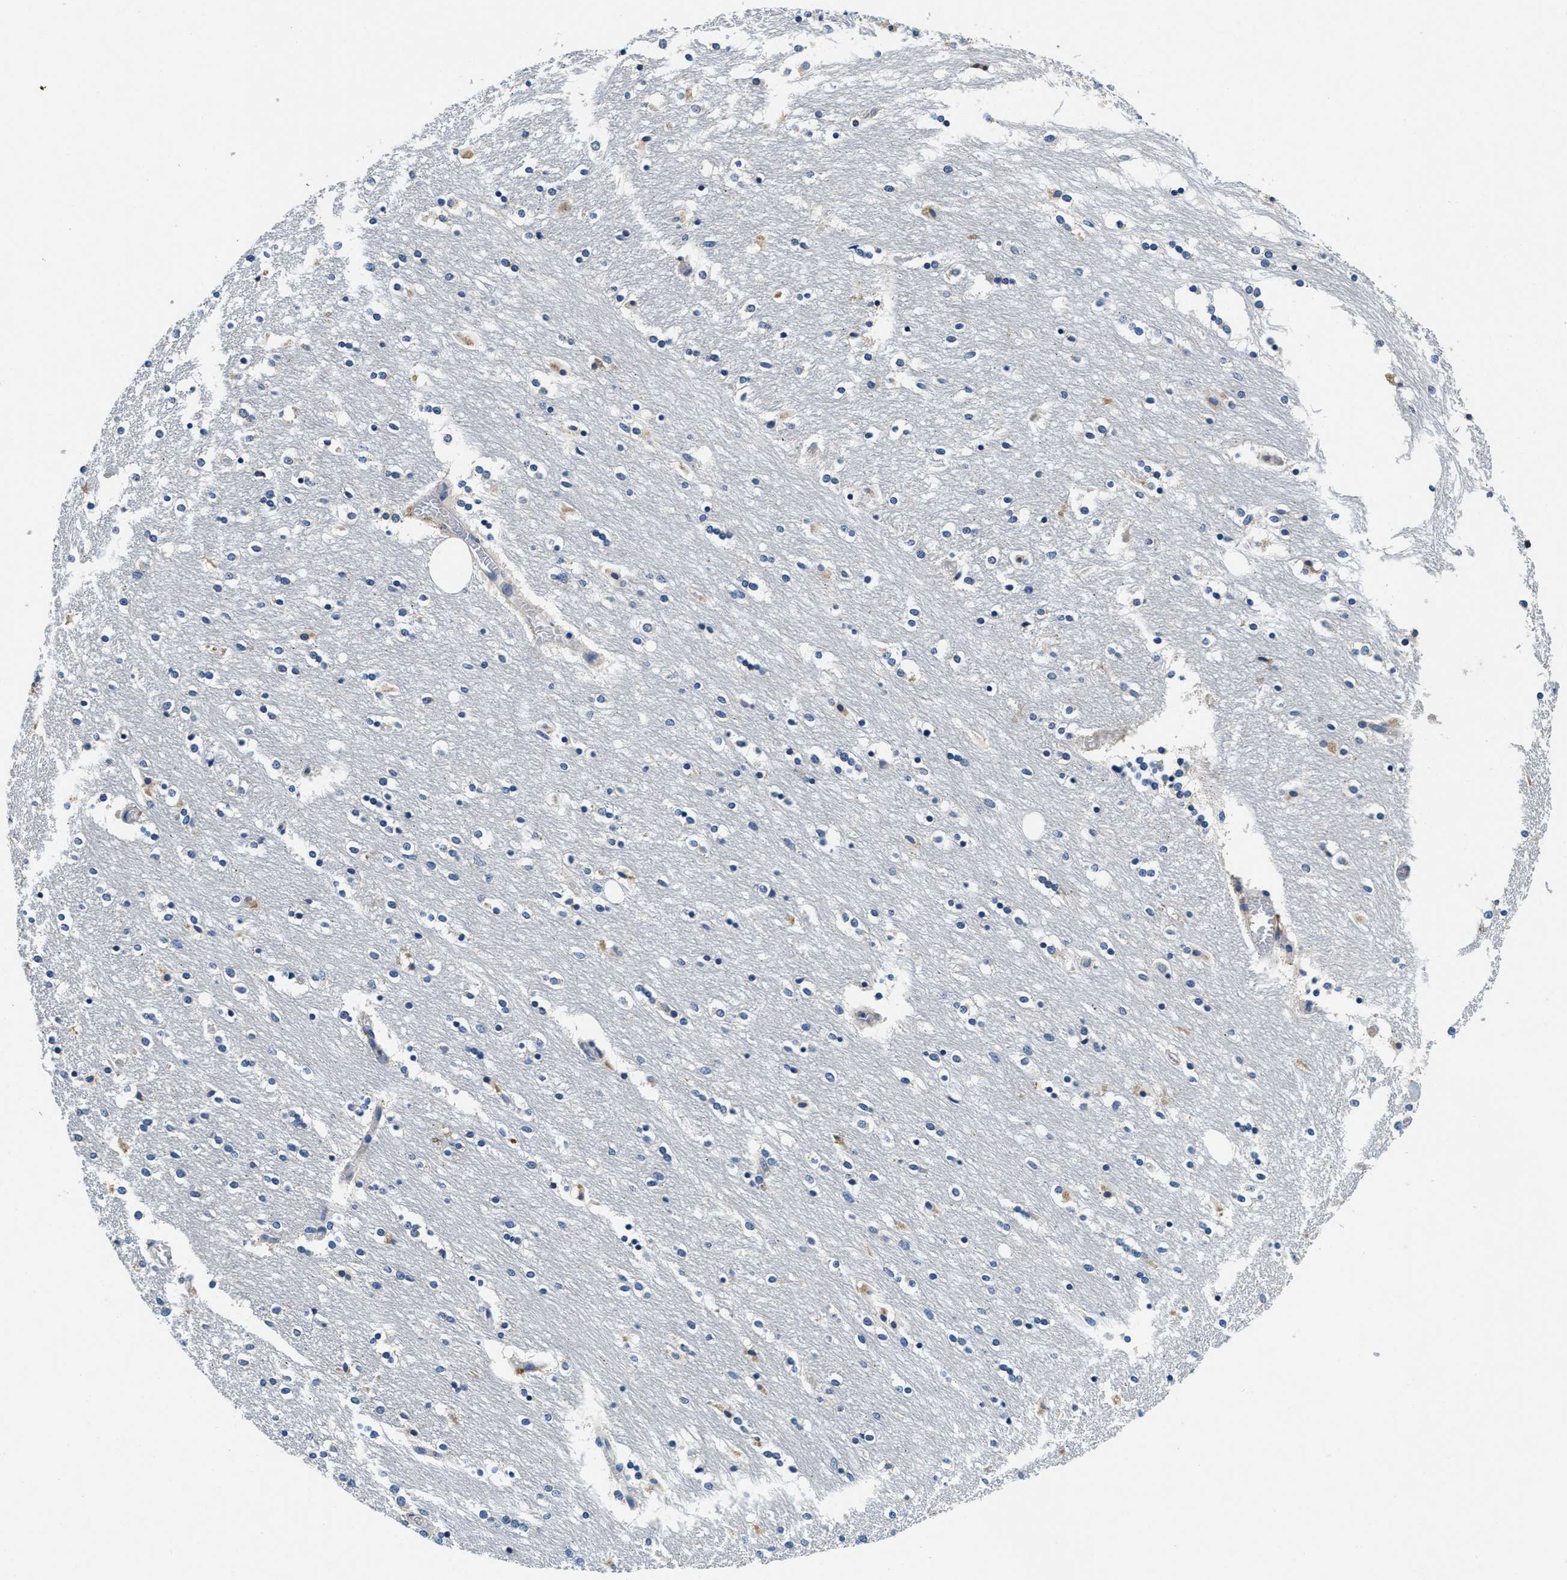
{"staining": {"intensity": "negative", "quantity": "none", "location": "none"}, "tissue": "caudate", "cell_type": "Glial cells", "image_type": "normal", "snomed": [{"axis": "morphology", "description": "Normal tissue, NOS"}, {"axis": "topography", "description": "Lateral ventricle wall"}], "caption": "DAB immunohistochemical staining of normal human caudate exhibits no significant positivity in glial cells.", "gene": "ALDH3A2", "patient": {"sex": "female", "age": 54}}